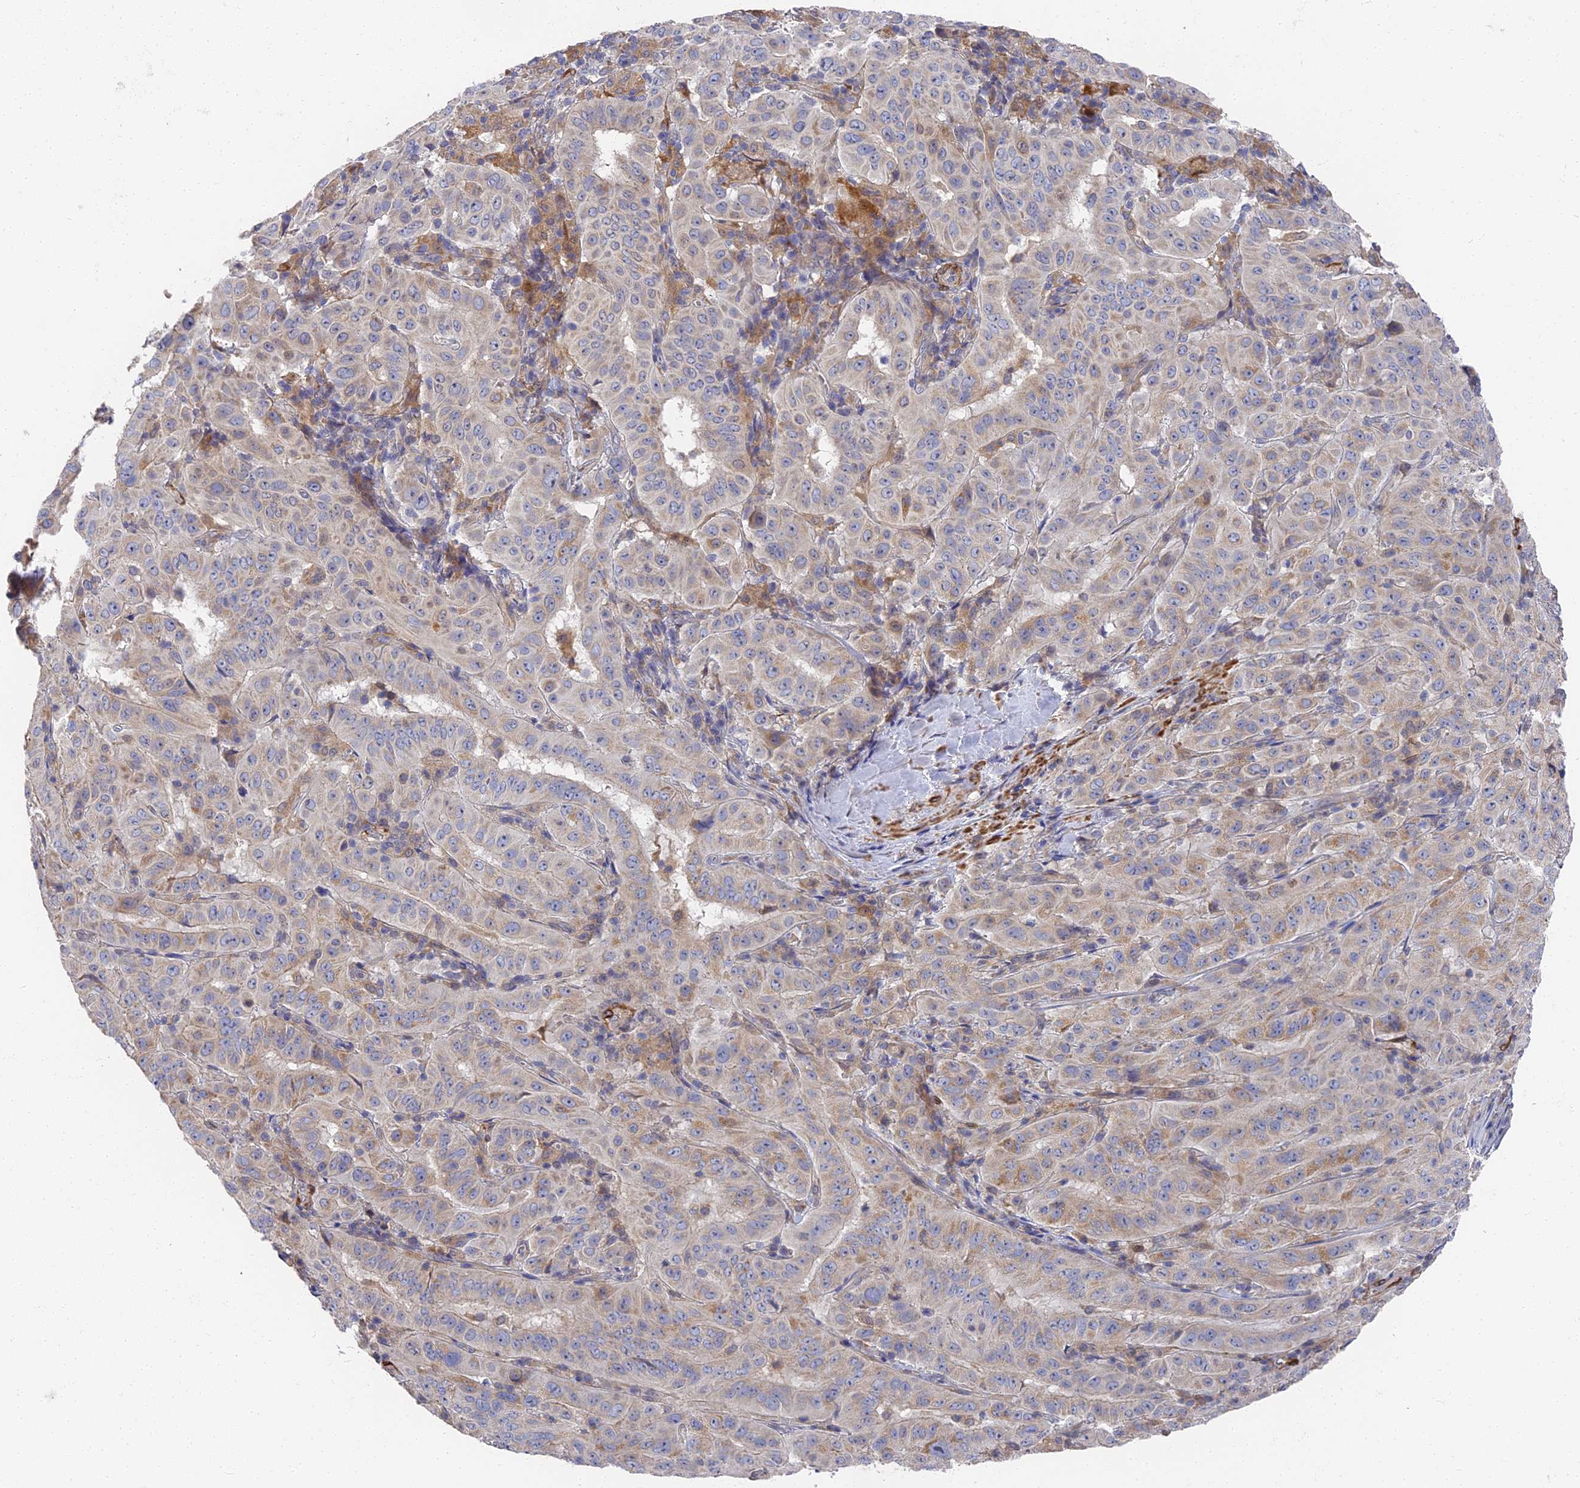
{"staining": {"intensity": "moderate", "quantity": "<25%", "location": "cytoplasmic/membranous"}, "tissue": "pancreatic cancer", "cell_type": "Tumor cells", "image_type": "cancer", "snomed": [{"axis": "morphology", "description": "Adenocarcinoma, NOS"}, {"axis": "topography", "description": "Pancreas"}], "caption": "Pancreatic cancer was stained to show a protein in brown. There is low levels of moderate cytoplasmic/membranous positivity in approximately <25% of tumor cells.", "gene": "CCDC113", "patient": {"sex": "male", "age": 63}}